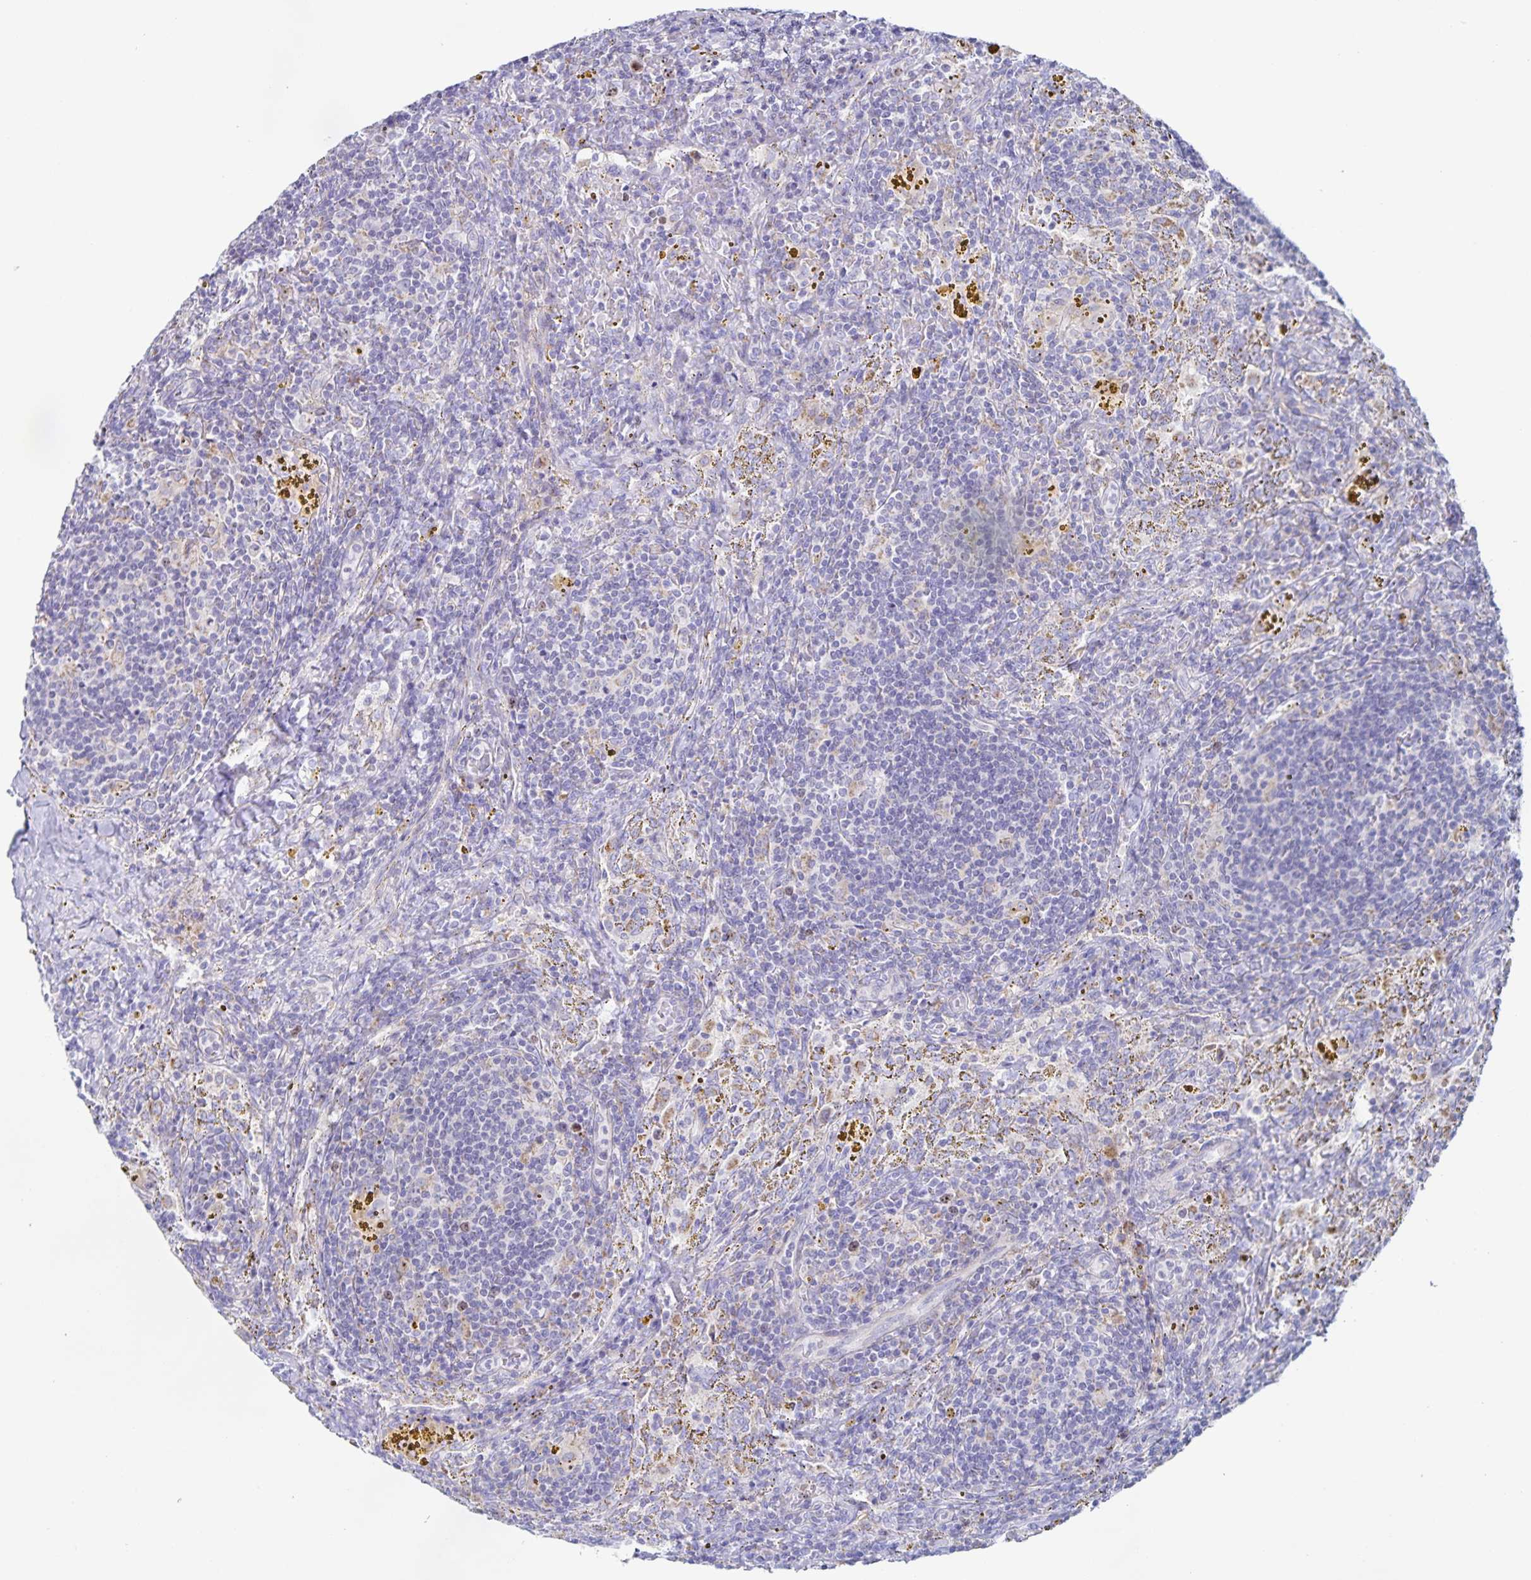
{"staining": {"intensity": "negative", "quantity": "none", "location": "none"}, "tissue": "lymphoma", "cell_type": "Tumor cells", "image_type": "cancer", "snomed": [{"axis": "morphology", "description": "Malignant lymphoma, non-Hodgkin's type, Low grade"}, {"axis": "topography", "description": "Spleen"}], "caption": "Protein analysis of malignant lymphoma, non-Hodgkin's type (low-grade) displays no significant expression in tumor cells.", "gene": "CENPH", "patient": {"sex": "female", "age": 70}}